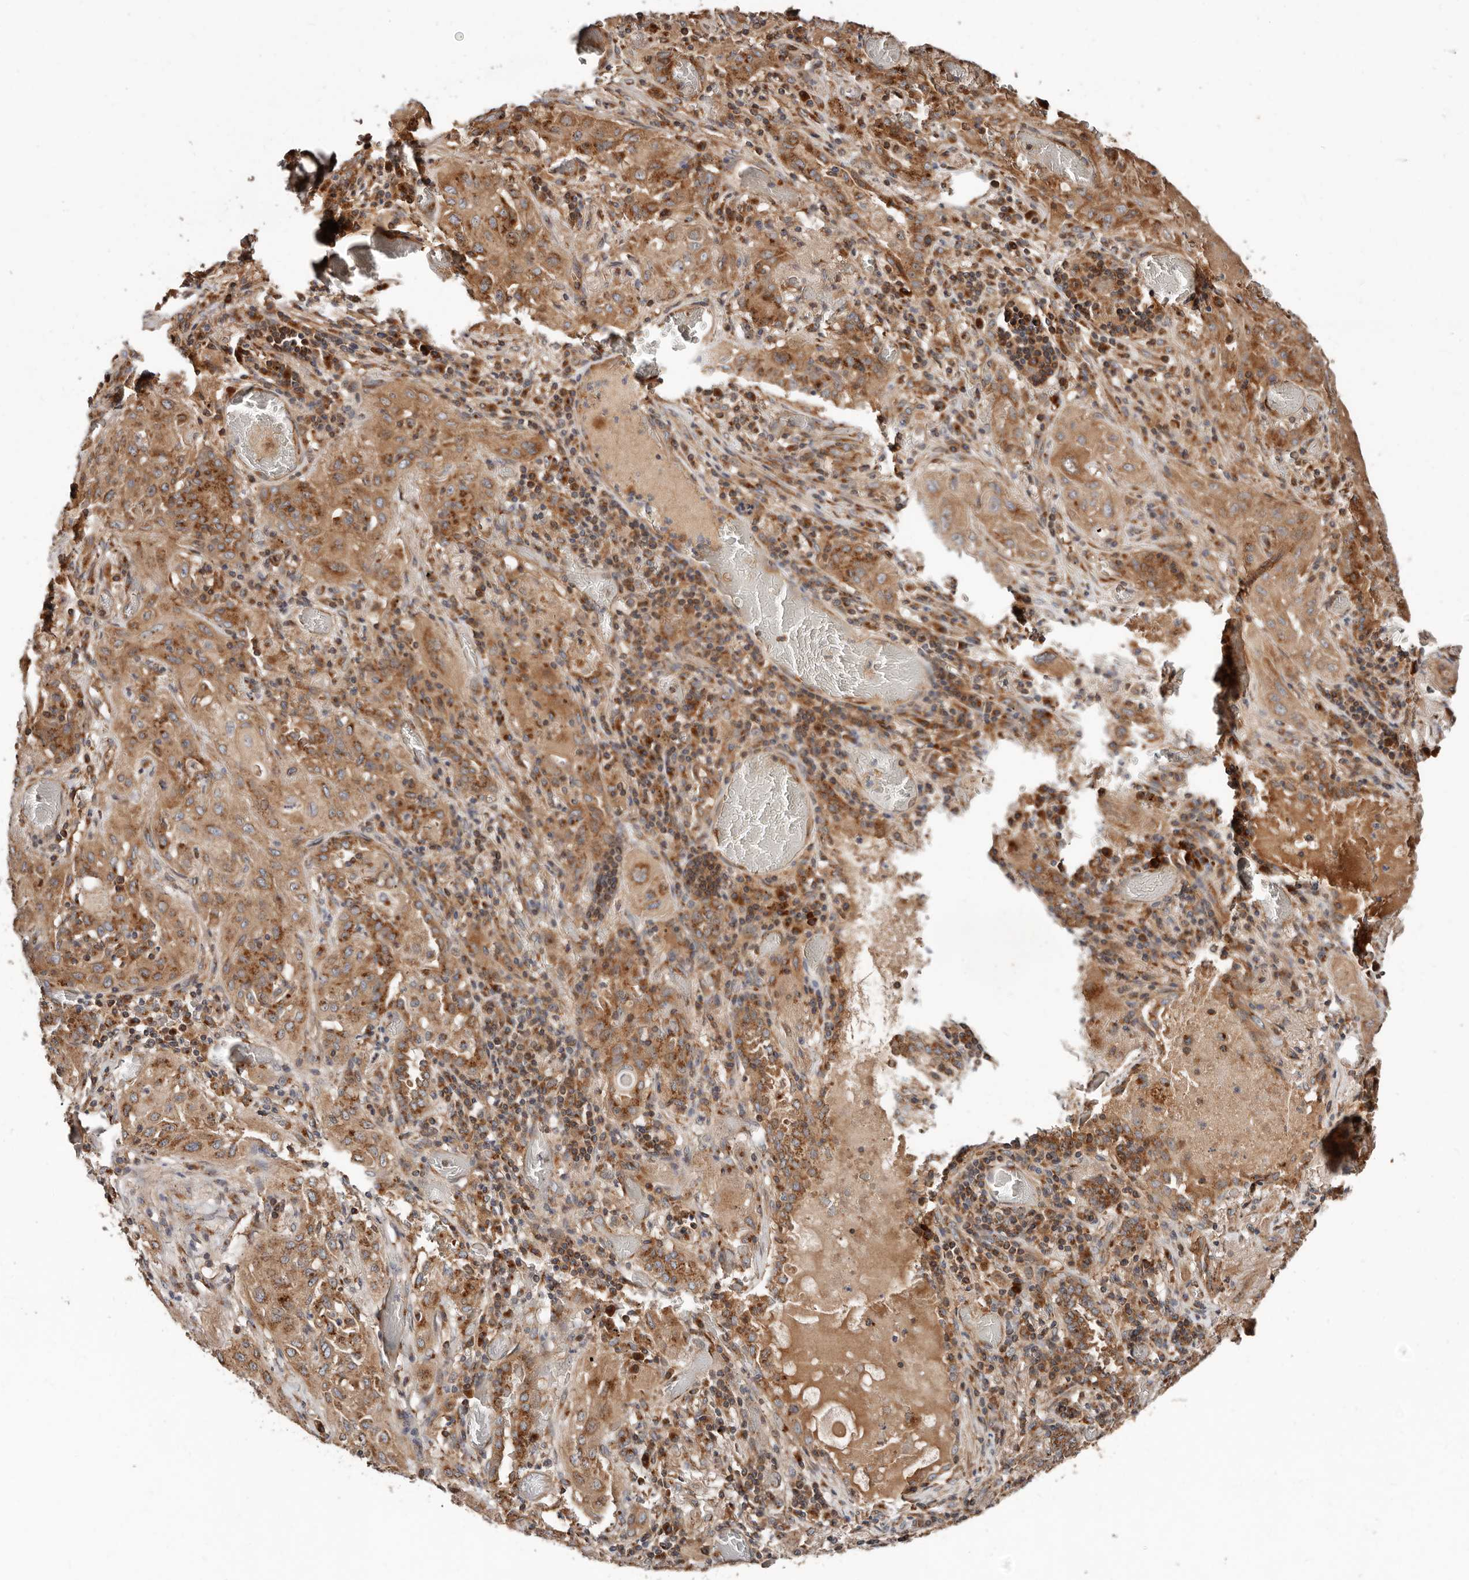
{"staining": {"intensity": "moderate", "quantity": ">75%", "location": "cytoplasmic/membranous"}, "tissue": "lung cancer", "cell_type": "Tumor cells", "image_type": "cancer", "snomed": [{"axis": "morphology", "description": "Squamous cell carcinoma, NOS"}, {"axis": "topography", "description": "Lung"}], "caption": "An image of human lung squamous cell carcinoma stained for a protein exhibits moderate cytoplasmic/membranous brown staining in tumor cells.", "gene": "COG1", "patient": {"sex": "female", "age": 47}}